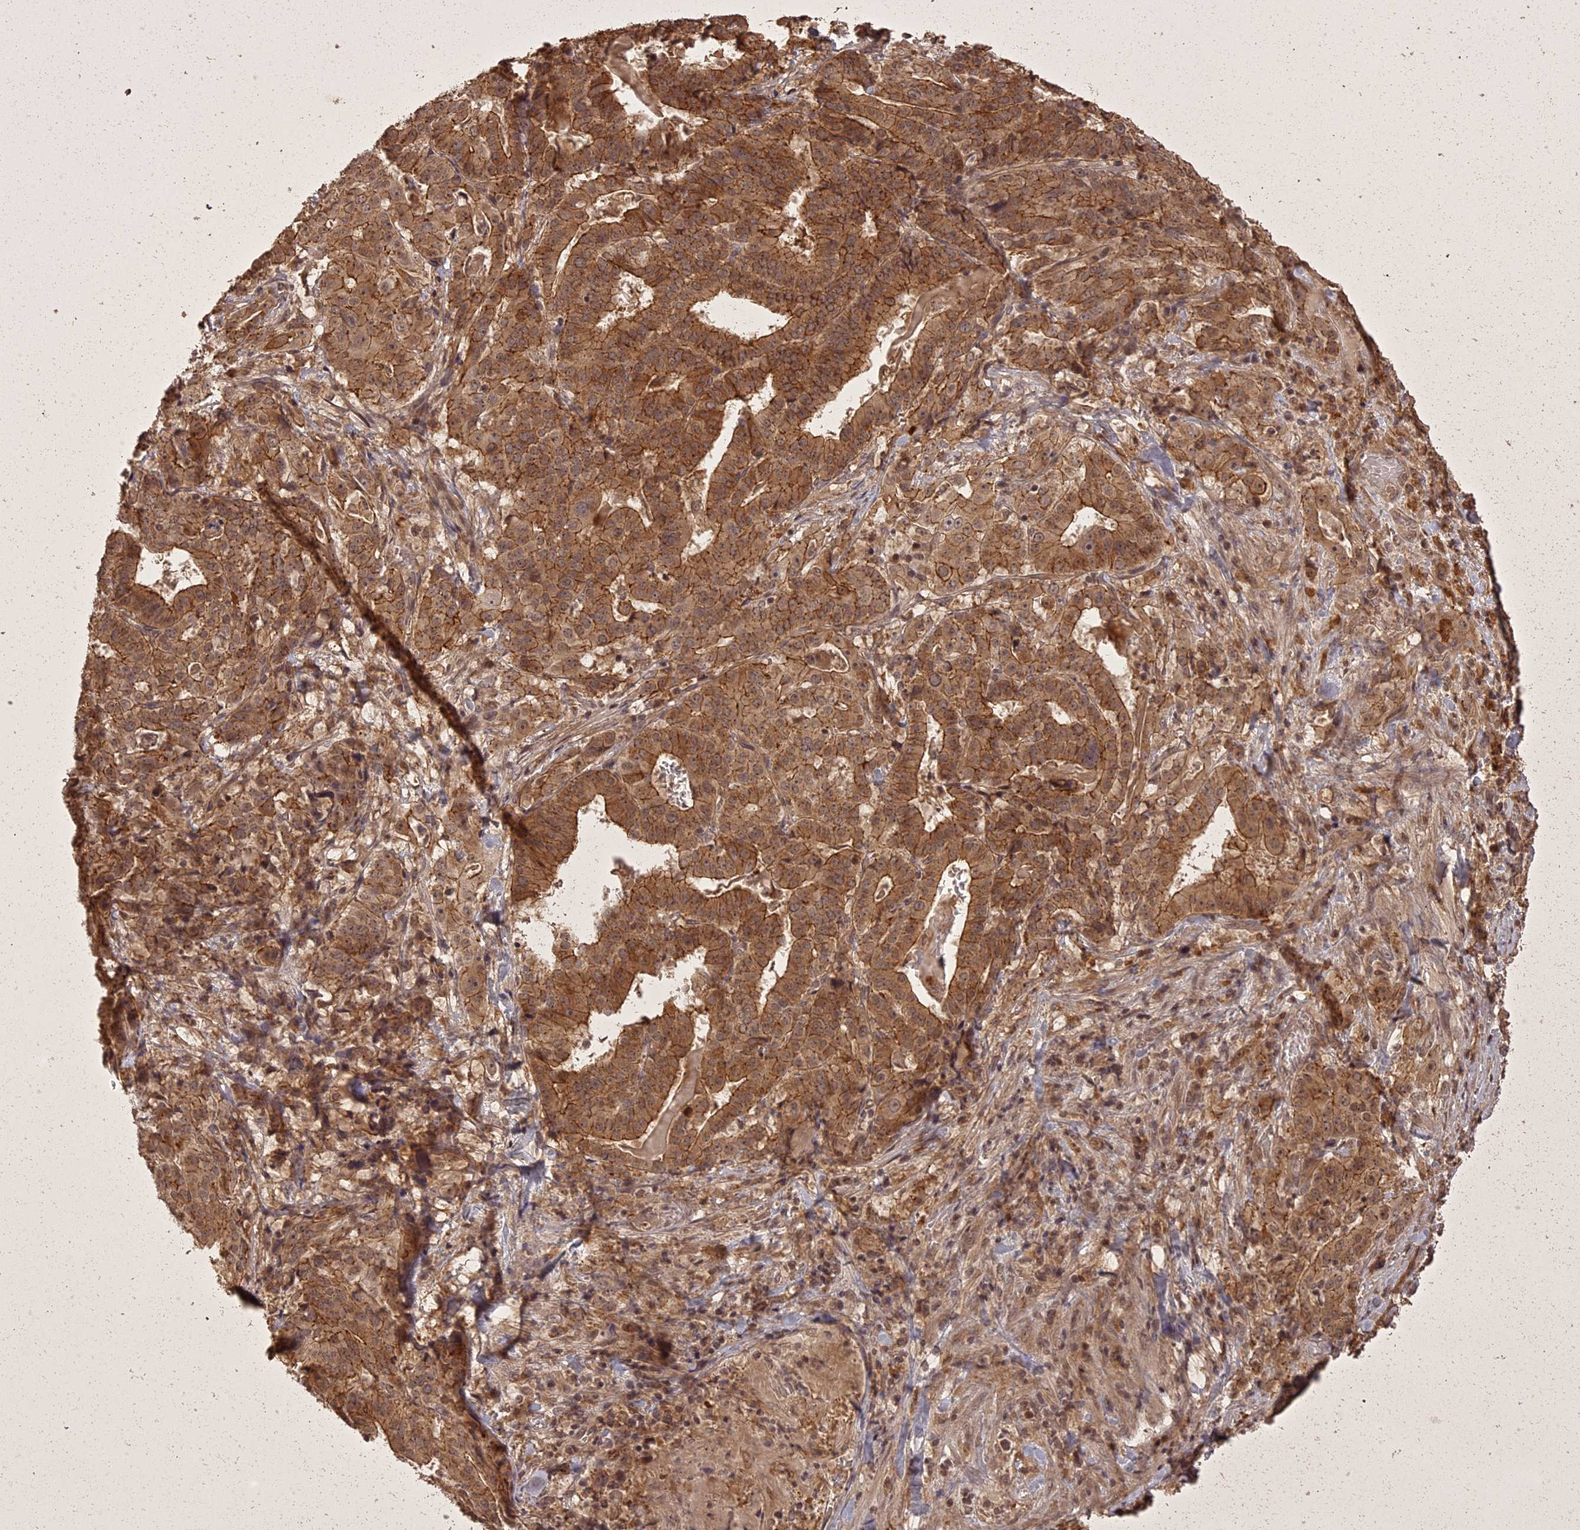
{"staining": {"intensity": "moderate", "quantity": ">75%", "location": "cytoplasmic/membranous"}, "tissue": "stomach cancer", "cell_type": "Tumor cells", "image_type": "cancer", "snomed": [{"axis": "morphology", "description": "Adenocarcinoma, NOS"}, {"axis": "topography", "description": "Stomach"}], "caption": "The micrograph demonstrates staining of stomach cancer, revealing moderate cytoplasmic/membranous protein positivity (brown color) within tumor cells.", "gene": "ING5", "patient": {"sex": "male", "age": 48}}